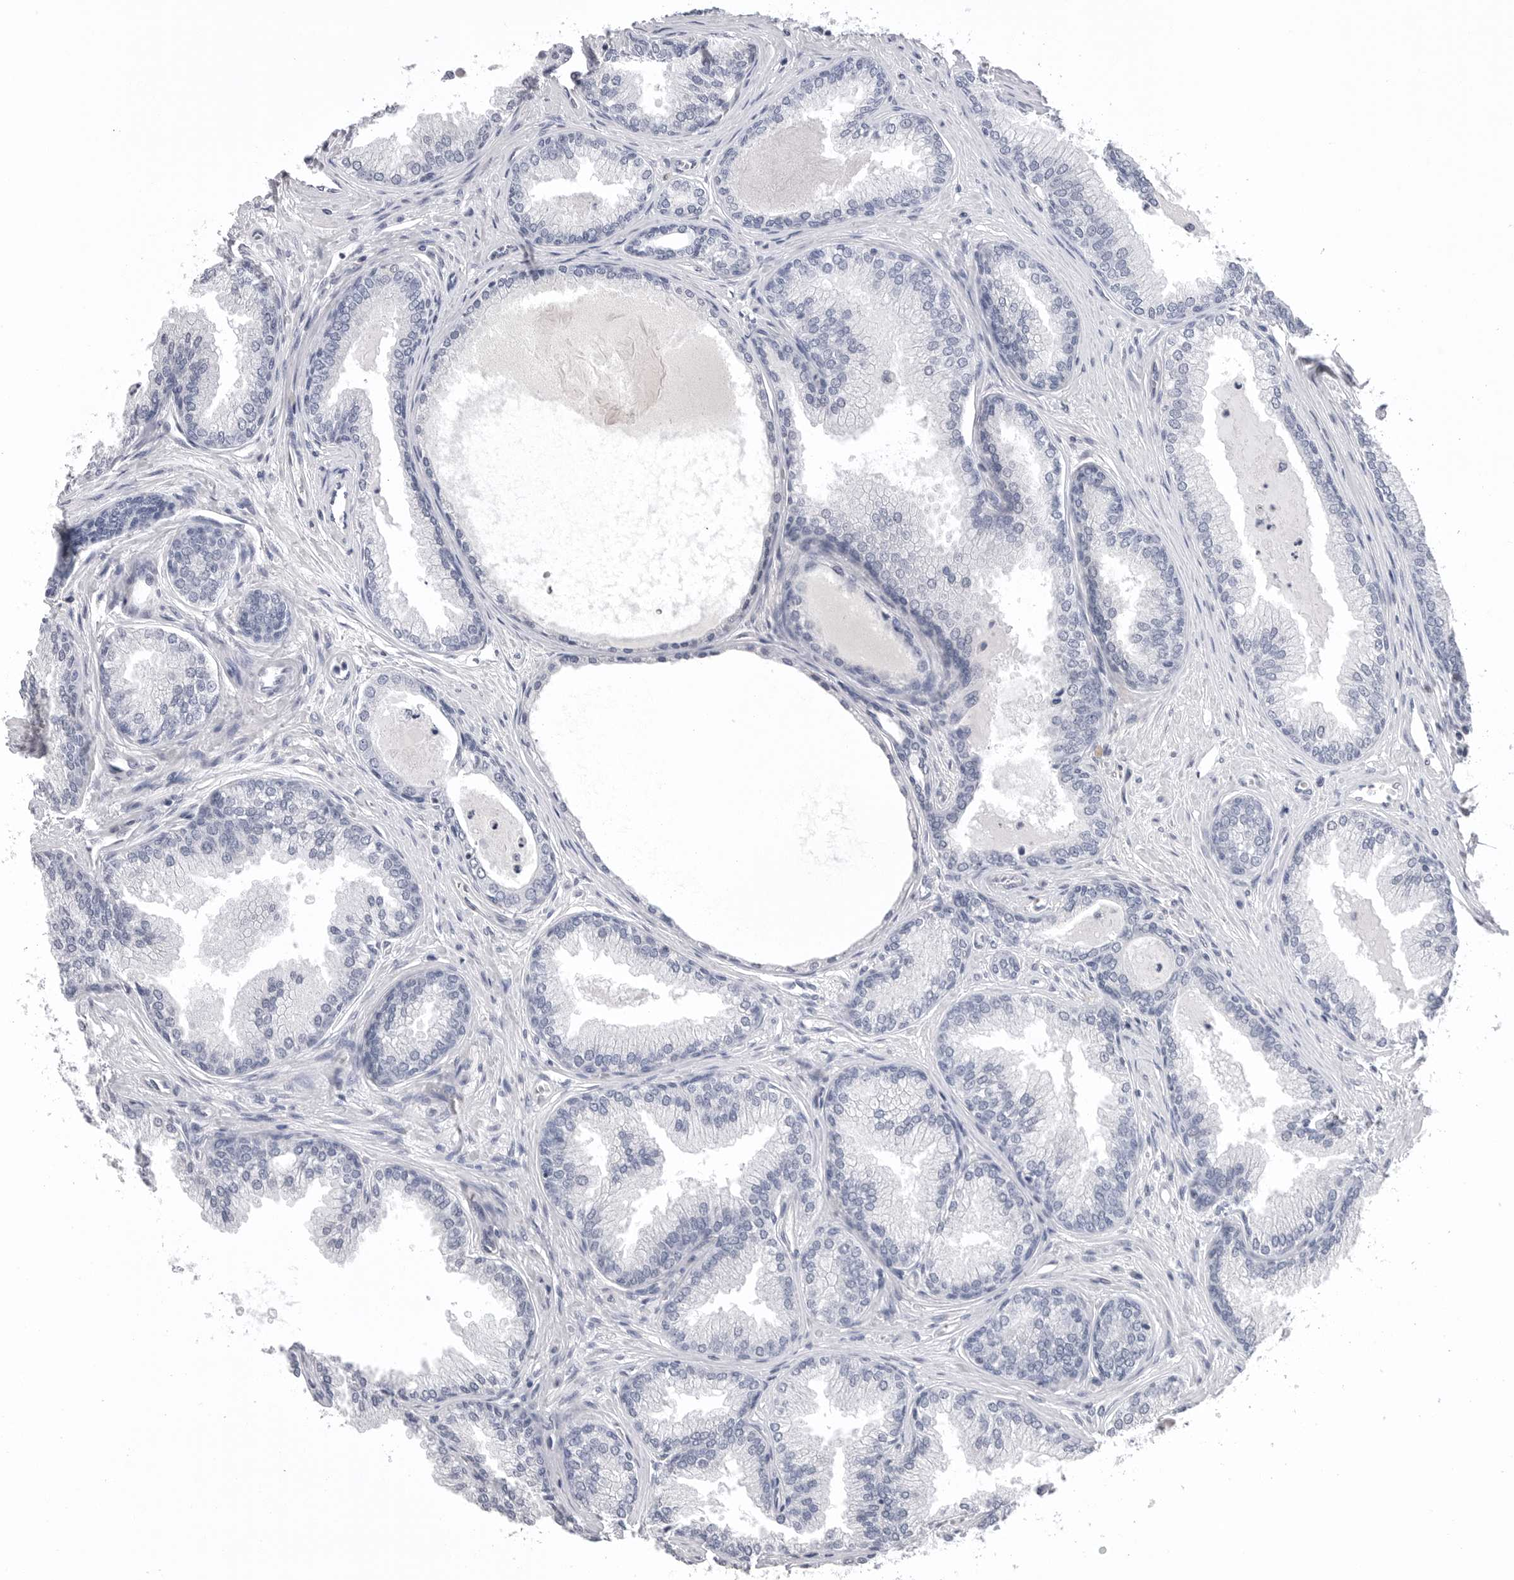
{"staining": {"intensity": "negative", "quantity": "none", "location": "none"}, "tissue": "prostate cancer", "cell_type": "Tumor cells", "image_type": "cancer", "snomed": [{"axis": "morphology", "description": "Adenocarcinoma, High grade"}, {"axis": "topography", "description": "Prostate"}], "caption": "This is an IHC micrograph of human prostate cancer (high-grade adenocarcinoma). There is no expression in tumor cells.", "gene": "DLGAP3", "patient": {"sex": "male", "age": 70}}